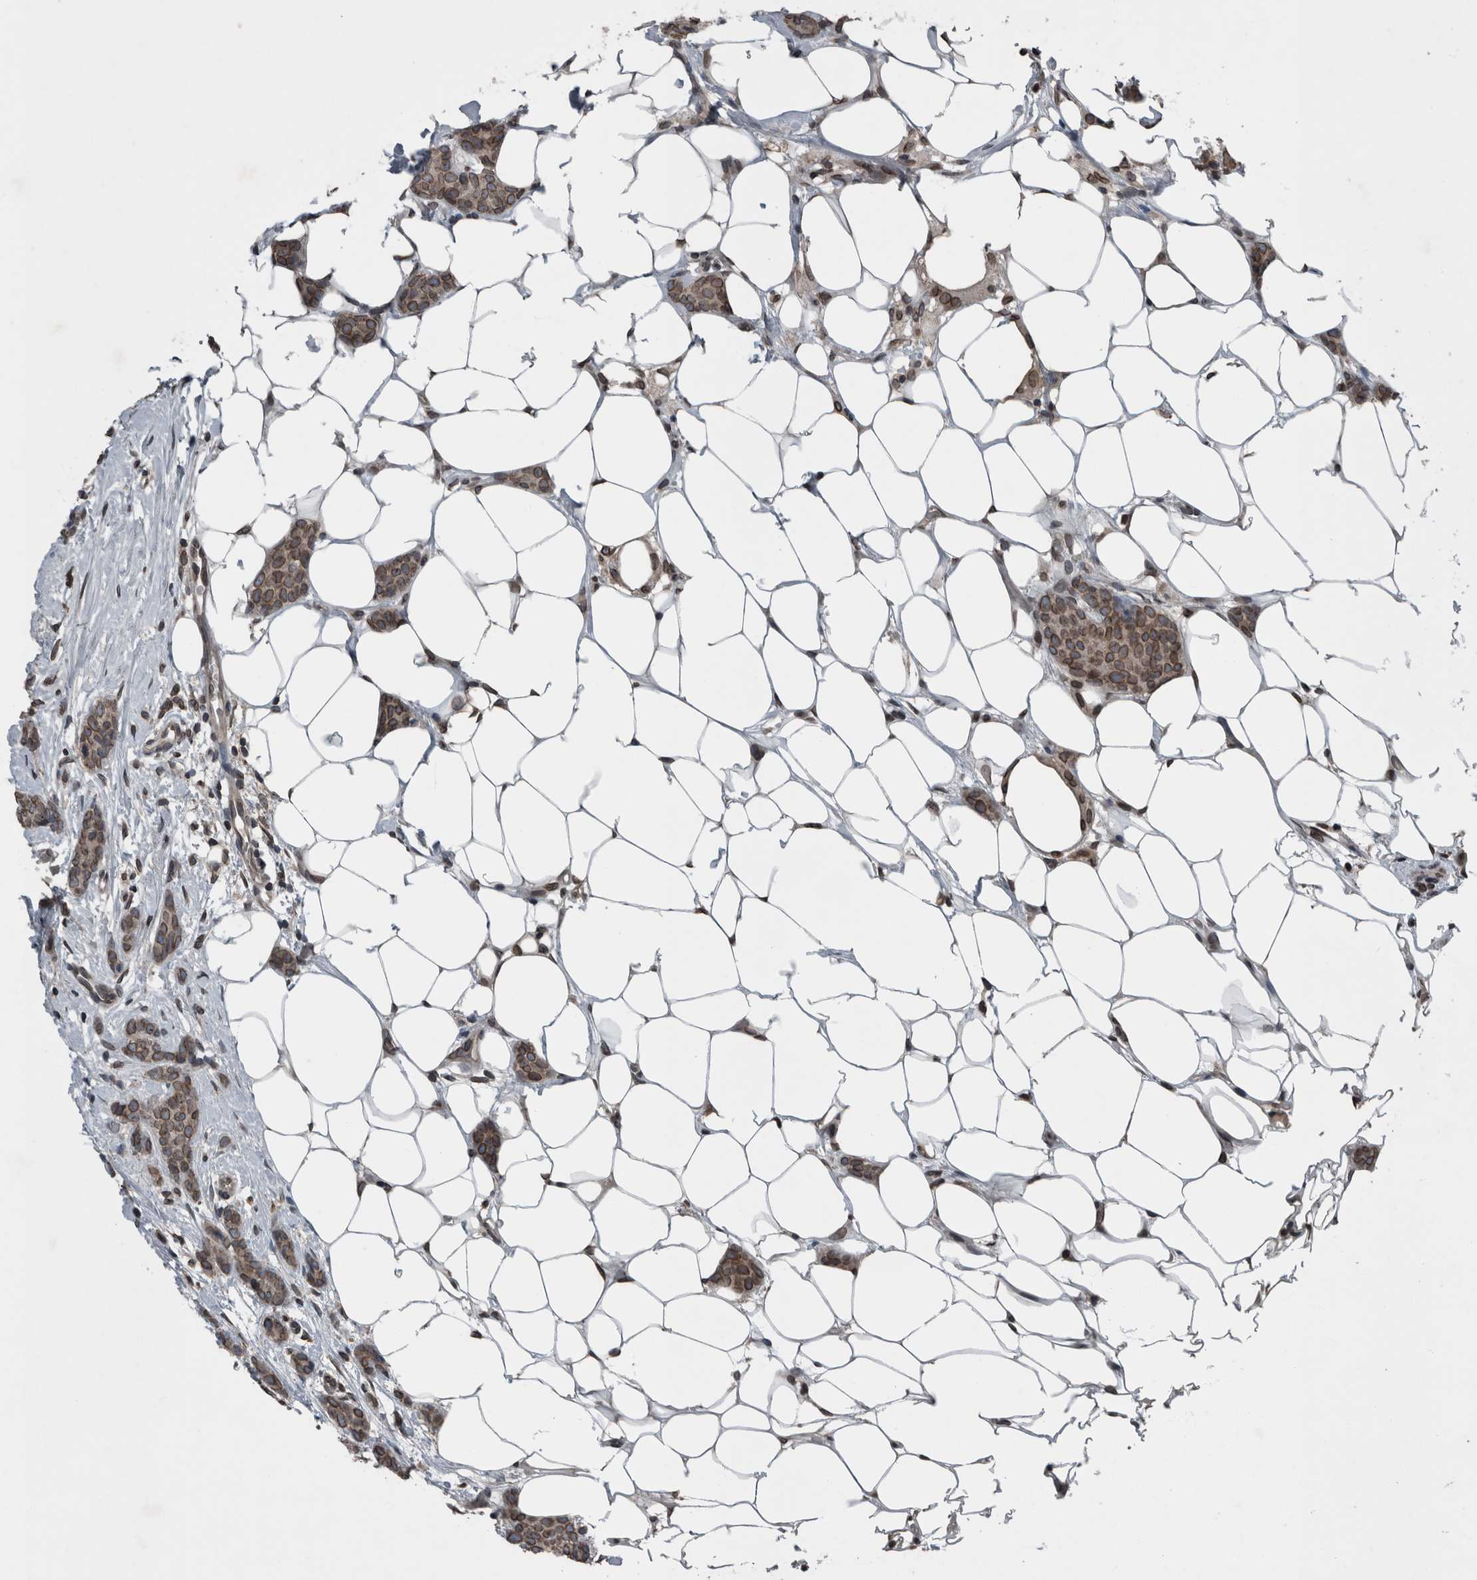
{"staining": {"intensity": "moderate", "quantity": ">75%", "location": "cytoplasmic/membranous,nuclear"}, "tissue": "breast cancer", "cell_type": "Tumor cells", "image_type": "cancer", "snomed": [{"axis": "morphology", "description": "Lobular carcinoma"}, {"axis": "topography", "description": "Skin"}, {"axis": "topography", "description": "Breast"}], "caption": "IHC histopathology image of breast lobular carcinoma stained for a protein (brown), which reveals medium levels of moderate cytoplasmic/membranous and nuclear staining in approximately >75% of tumor cells.", "gene": "RANBP2", "patient": {"sex": "female", "age": 46}}